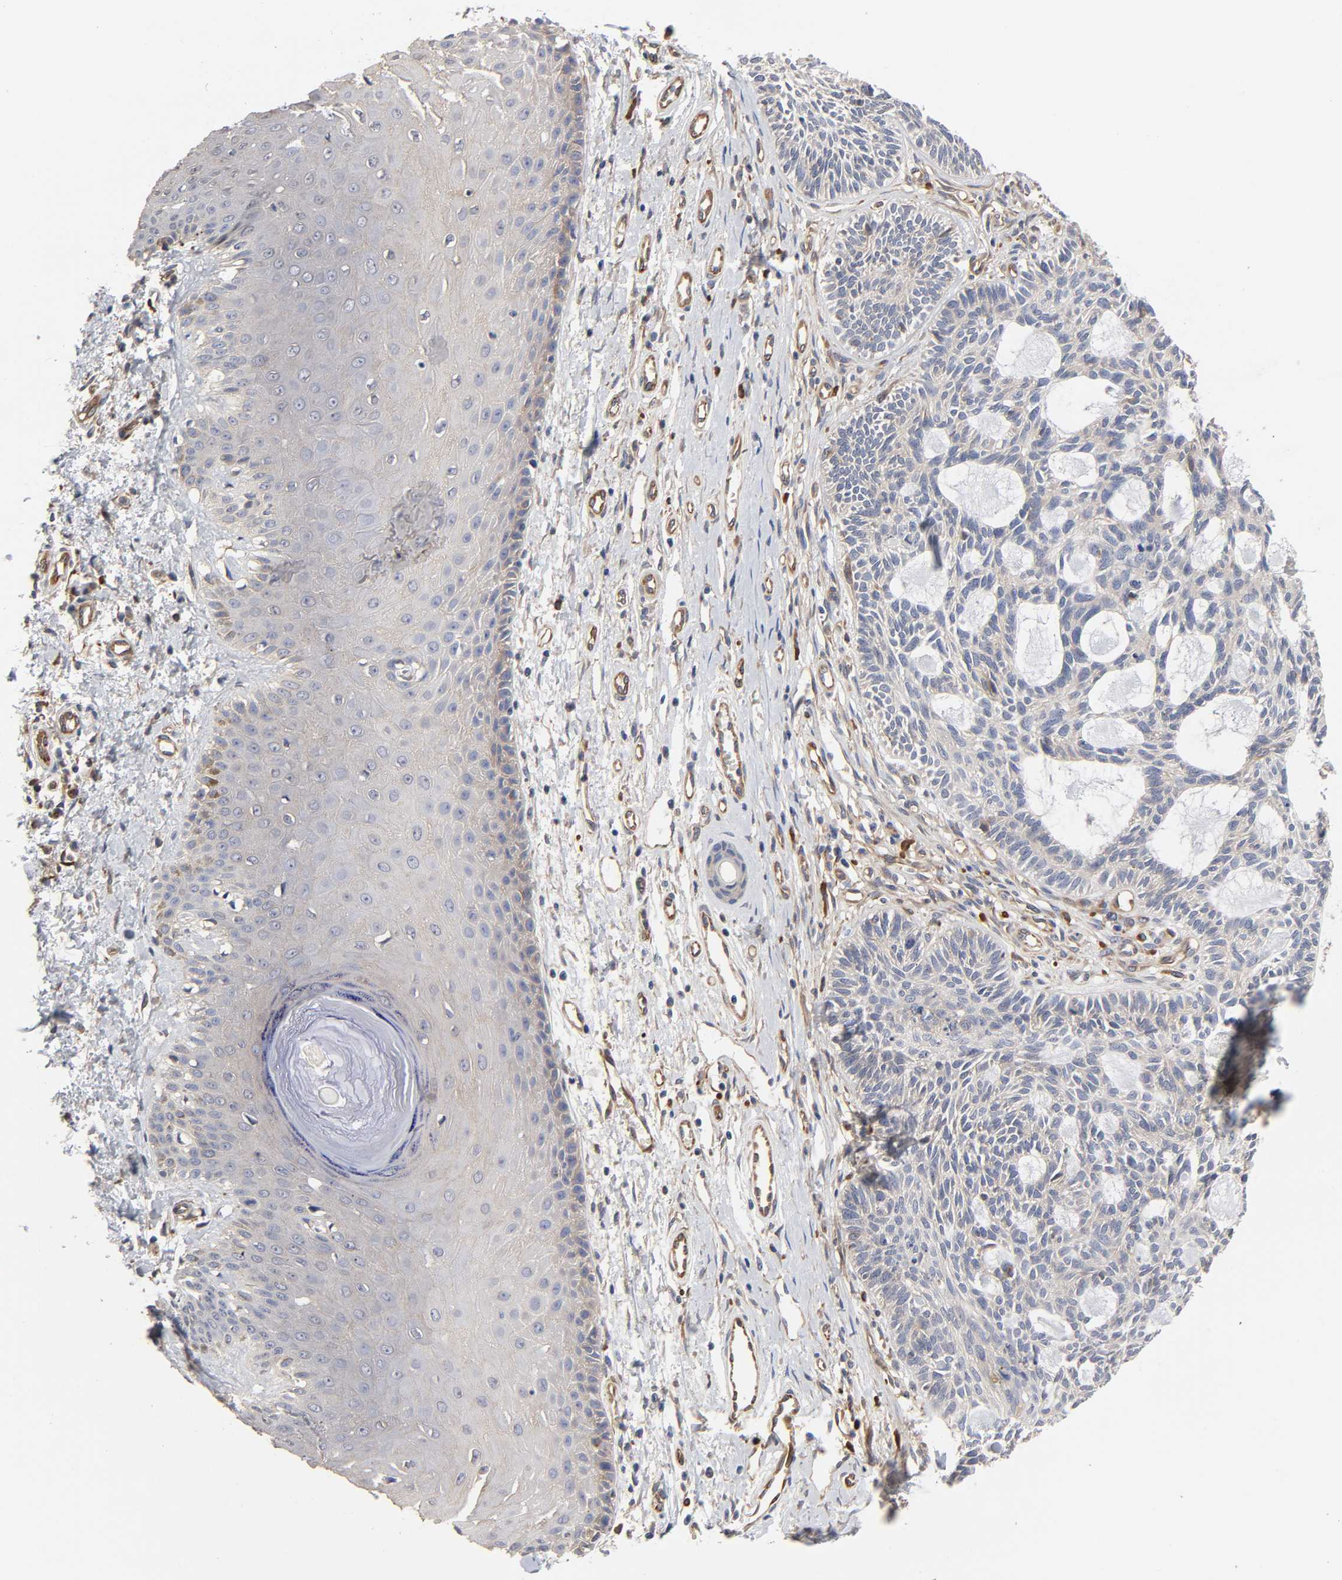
{"staining": {"intensity": "negative", "quantity": "none", "location": "none"}, "tissue": "skin cancer", "cell_type": "Tumor cells", "image_type": "cancer", "snomed": [{"axis": "morphology", "description": "Basal cell carcinoma"}, {"axis": "topography", "description": "Skin"}], "caption": "High magnification brightfield microscopy of basal cell carcinoma (skin) stained with DAB (3,3'-diaminobenzidine) (brown) and counterstained with hematoxylin (blue): tumor cells show no significant staining. The staining was performed using DAB to visualize the protein expression in brown, while the nuclei were stained in blue with hematoxylin (Magnification: 20x).", "gene": "RAB13", "patient": {"sex": "male", "age": 67}}